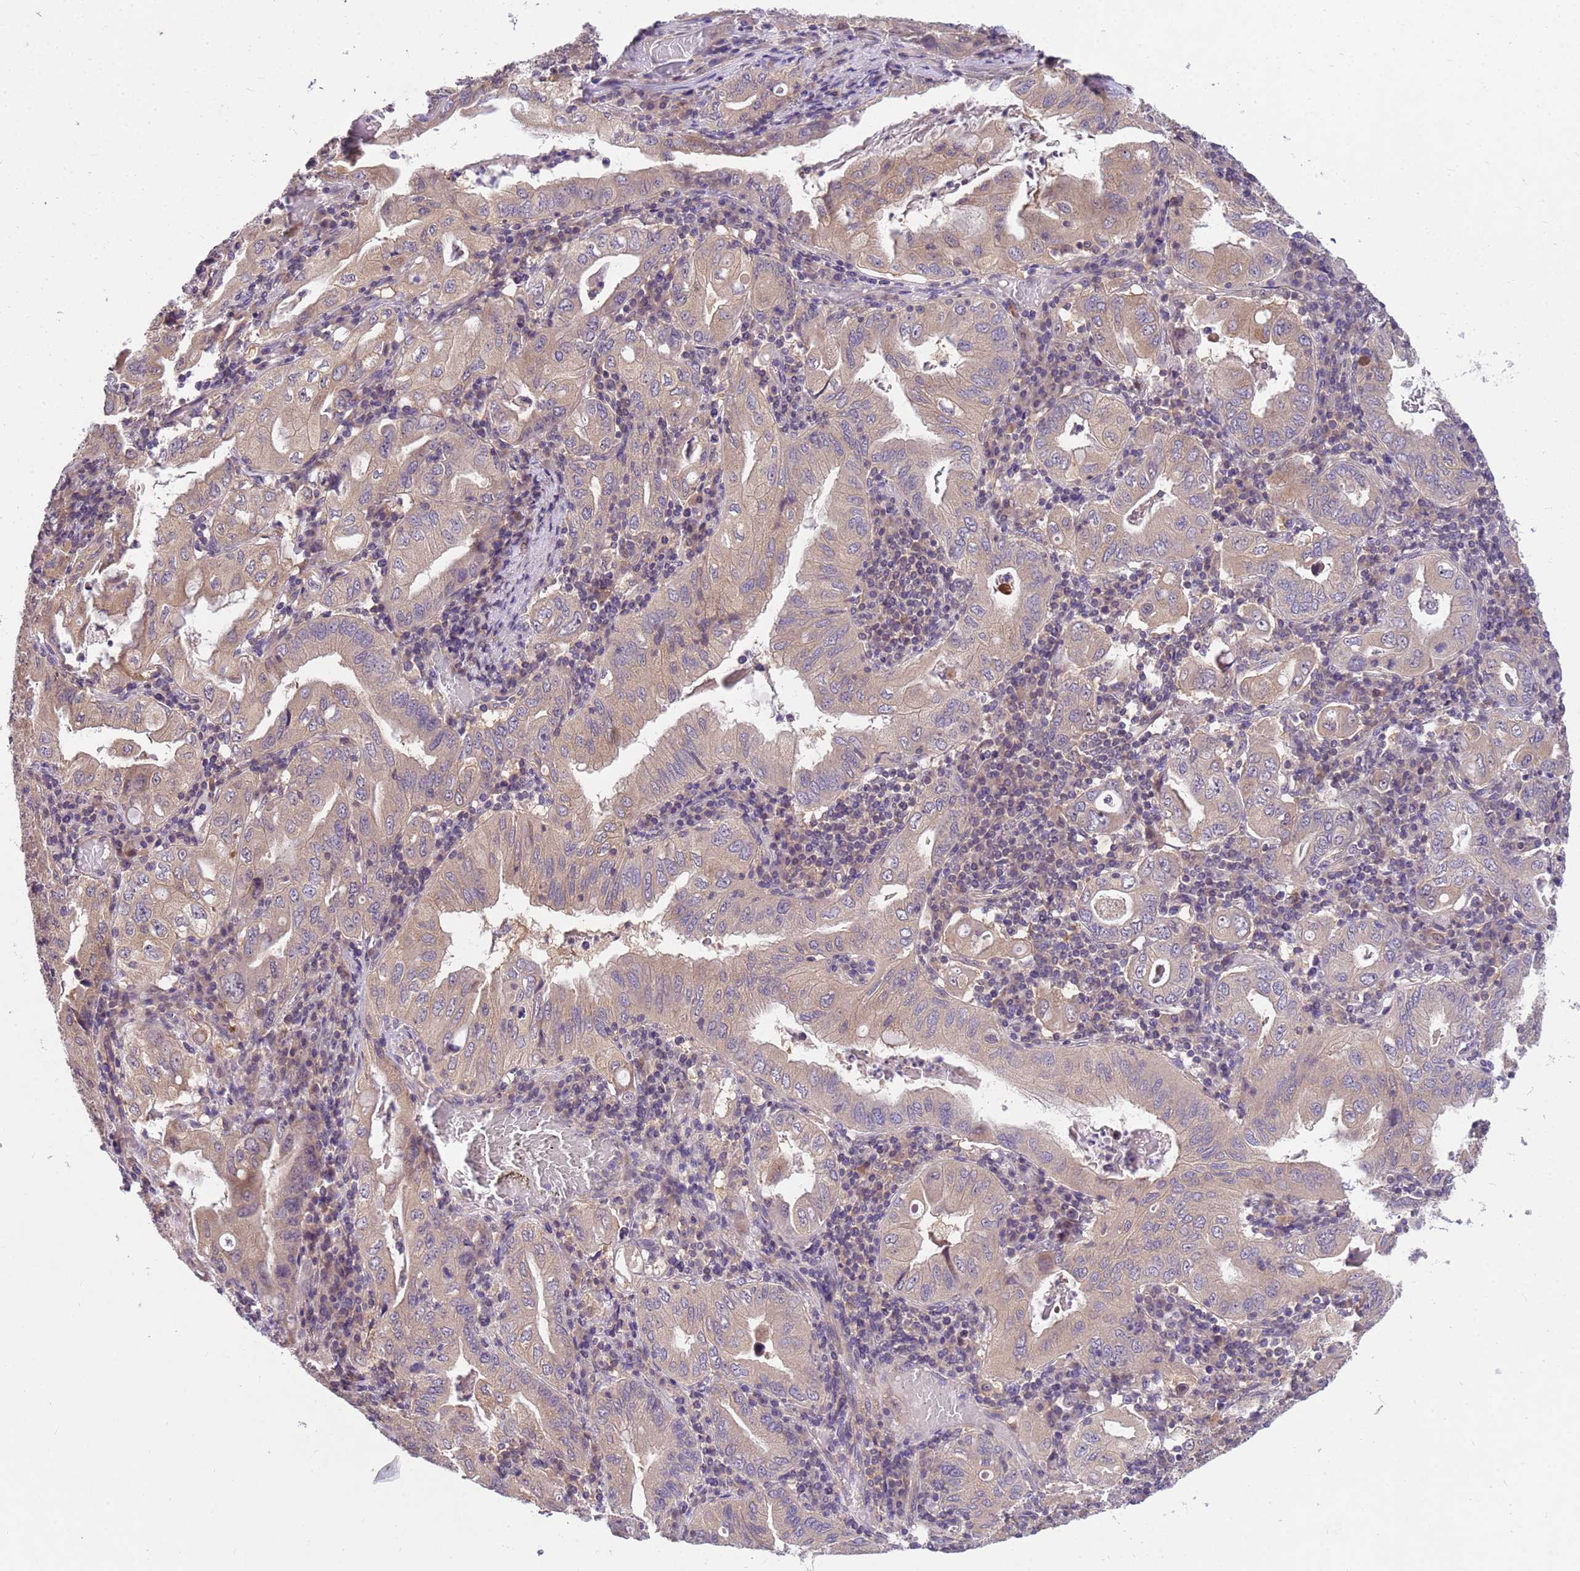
{"staining": {"intensity": "weak", "quantity": "<25%", "location": "cytoplasmic/membranous"}, "tissue": "stomach cancer", "cell_type": "Tumor cells", "image_type": "cancer", "snomed": [{"axis": "morphology", "description": "Normal tissue, NOS"}, {"axis": "morphology", "description": "Adenocarcinoma, NOS"}, {"axis": "topography", "description": "Esophagus"}, {"axis": "topography", "description": "Stomach, upper"}, {"axis": "topography", "description": "Peripheral nerve tissue"}], "caption": "IHC of human stomach cancer (adenocarcinoma) displays no positivity in tumor cells.", "gene": "PPP2CB", "patient": {"sex": "male", "age": 62}}